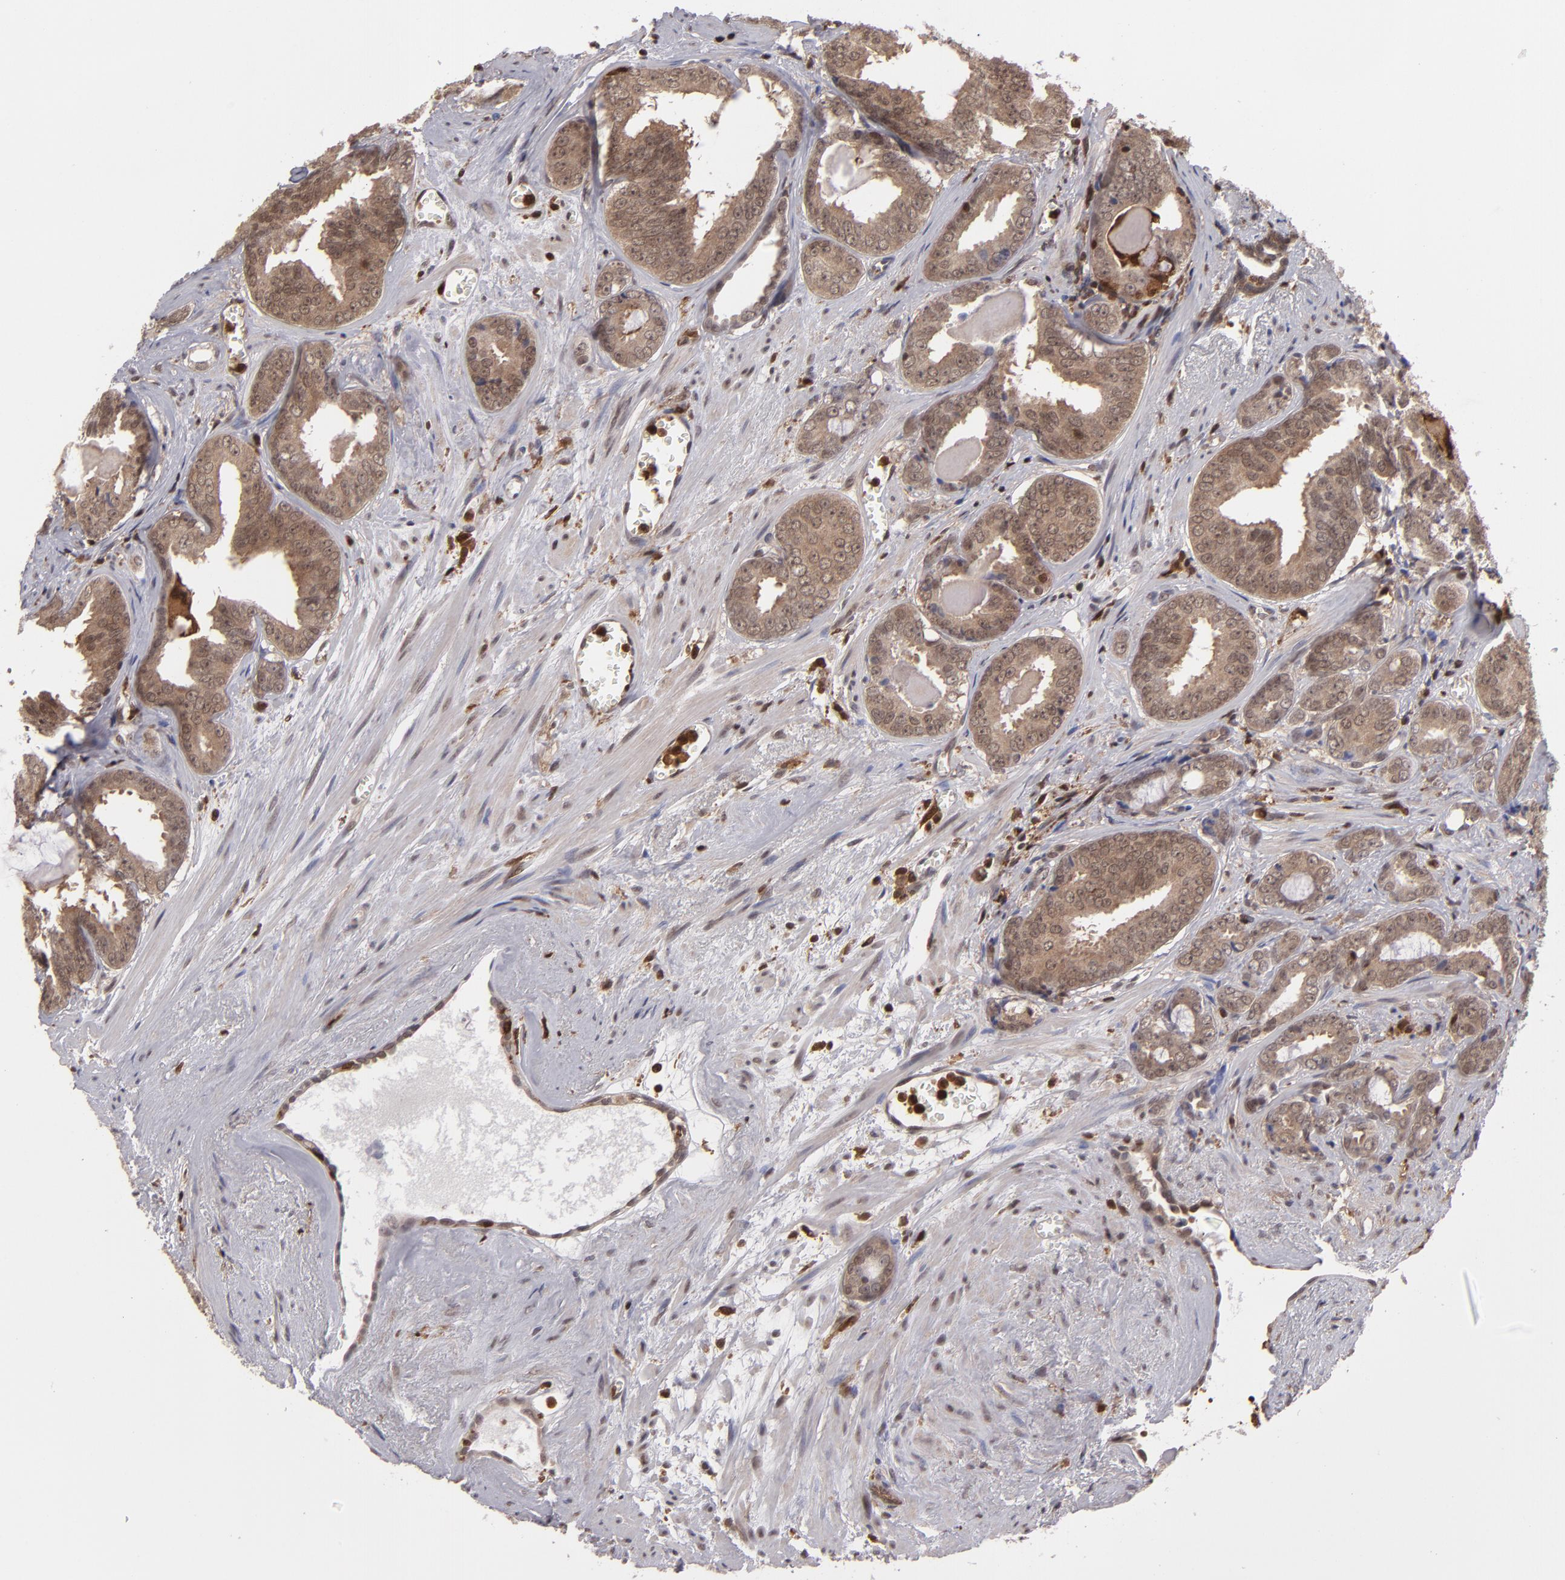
{"staining": {"intensity": "weak", "quantity": ">75%", "location": "cytoplasmic/membranous,nuclear"}, "tissue": "prostate cancer", "cell_type": "Tumor cells", "image_type": "cancer", "snomed": [{"axis": "morphology", "description": "Adenocarcinoma, Medium grade"}, {"axis": "topography", "description": "Prostate"}], "caption": "High-magnification brightfield microscopy of prostate cancer (medium-grade adenocarcinoma) stained with DAB (brown) and counterstained with hematoxylin (blue). tumor cells exhibit weak cytoplasmic/membranous and nuclear staining is appreciated in approximately>75% of cells.", "gene": "GRB2", "patient": {"sex": "male", "age": 79}}